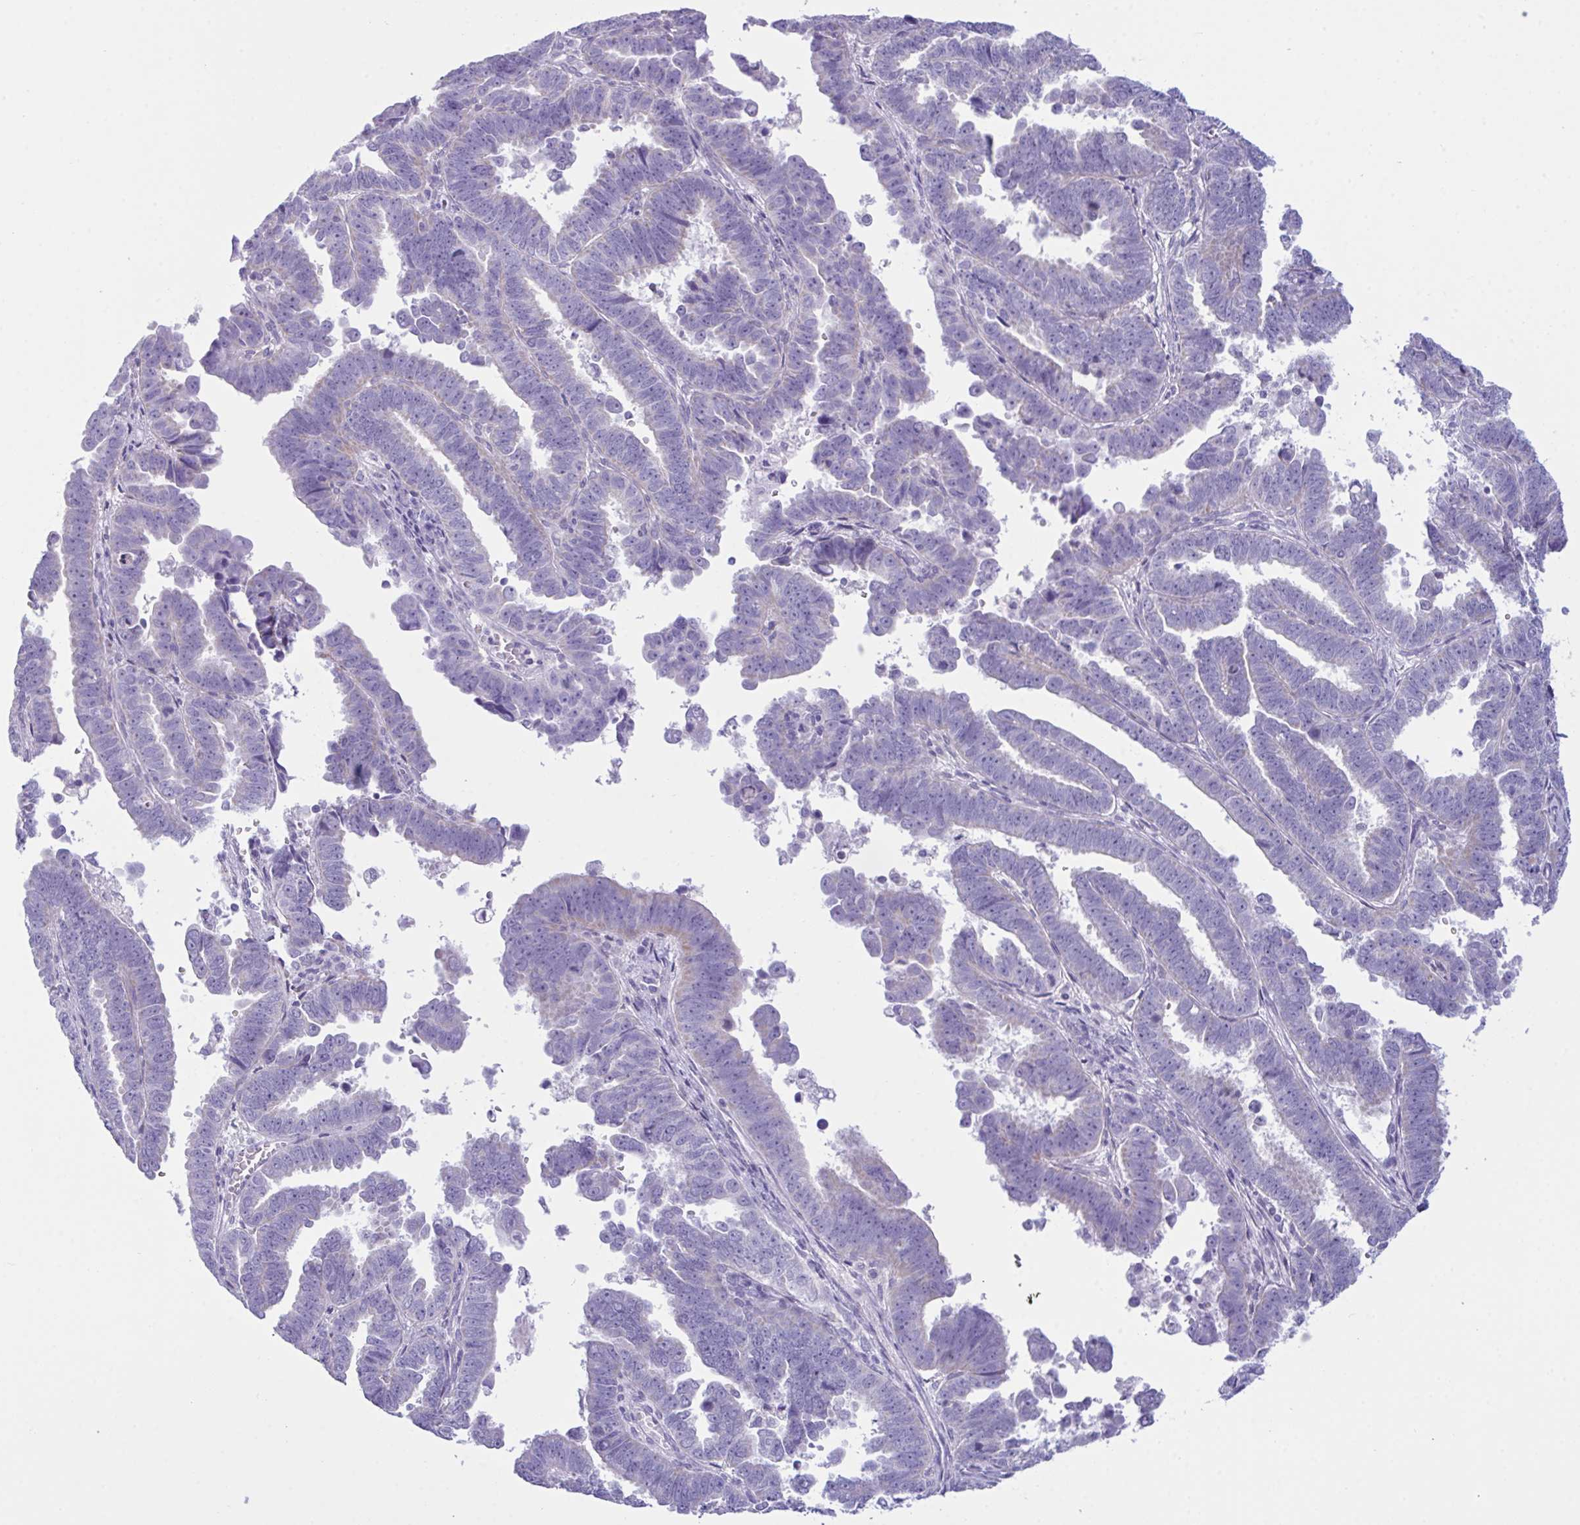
{"staining": {"intensity": "weak", "quantity": "<25%", "location": "cytoplasmic/membranous"}, "tissue": "endometrial cancer", "cell_type": "Tumor cells", "image_type": "cancer", "snomed": [{"axis": "morphology", "description": "Adenocarcinoma, NOS"}, {"axis": "topography", "description": "Endometrium"}], "caption": "Tumor cells are negative for protein expression in human endometrial cancer (adenocarcinoma).", "gene": "BBS1", "patient": {"sex": "female", "age": 75}}